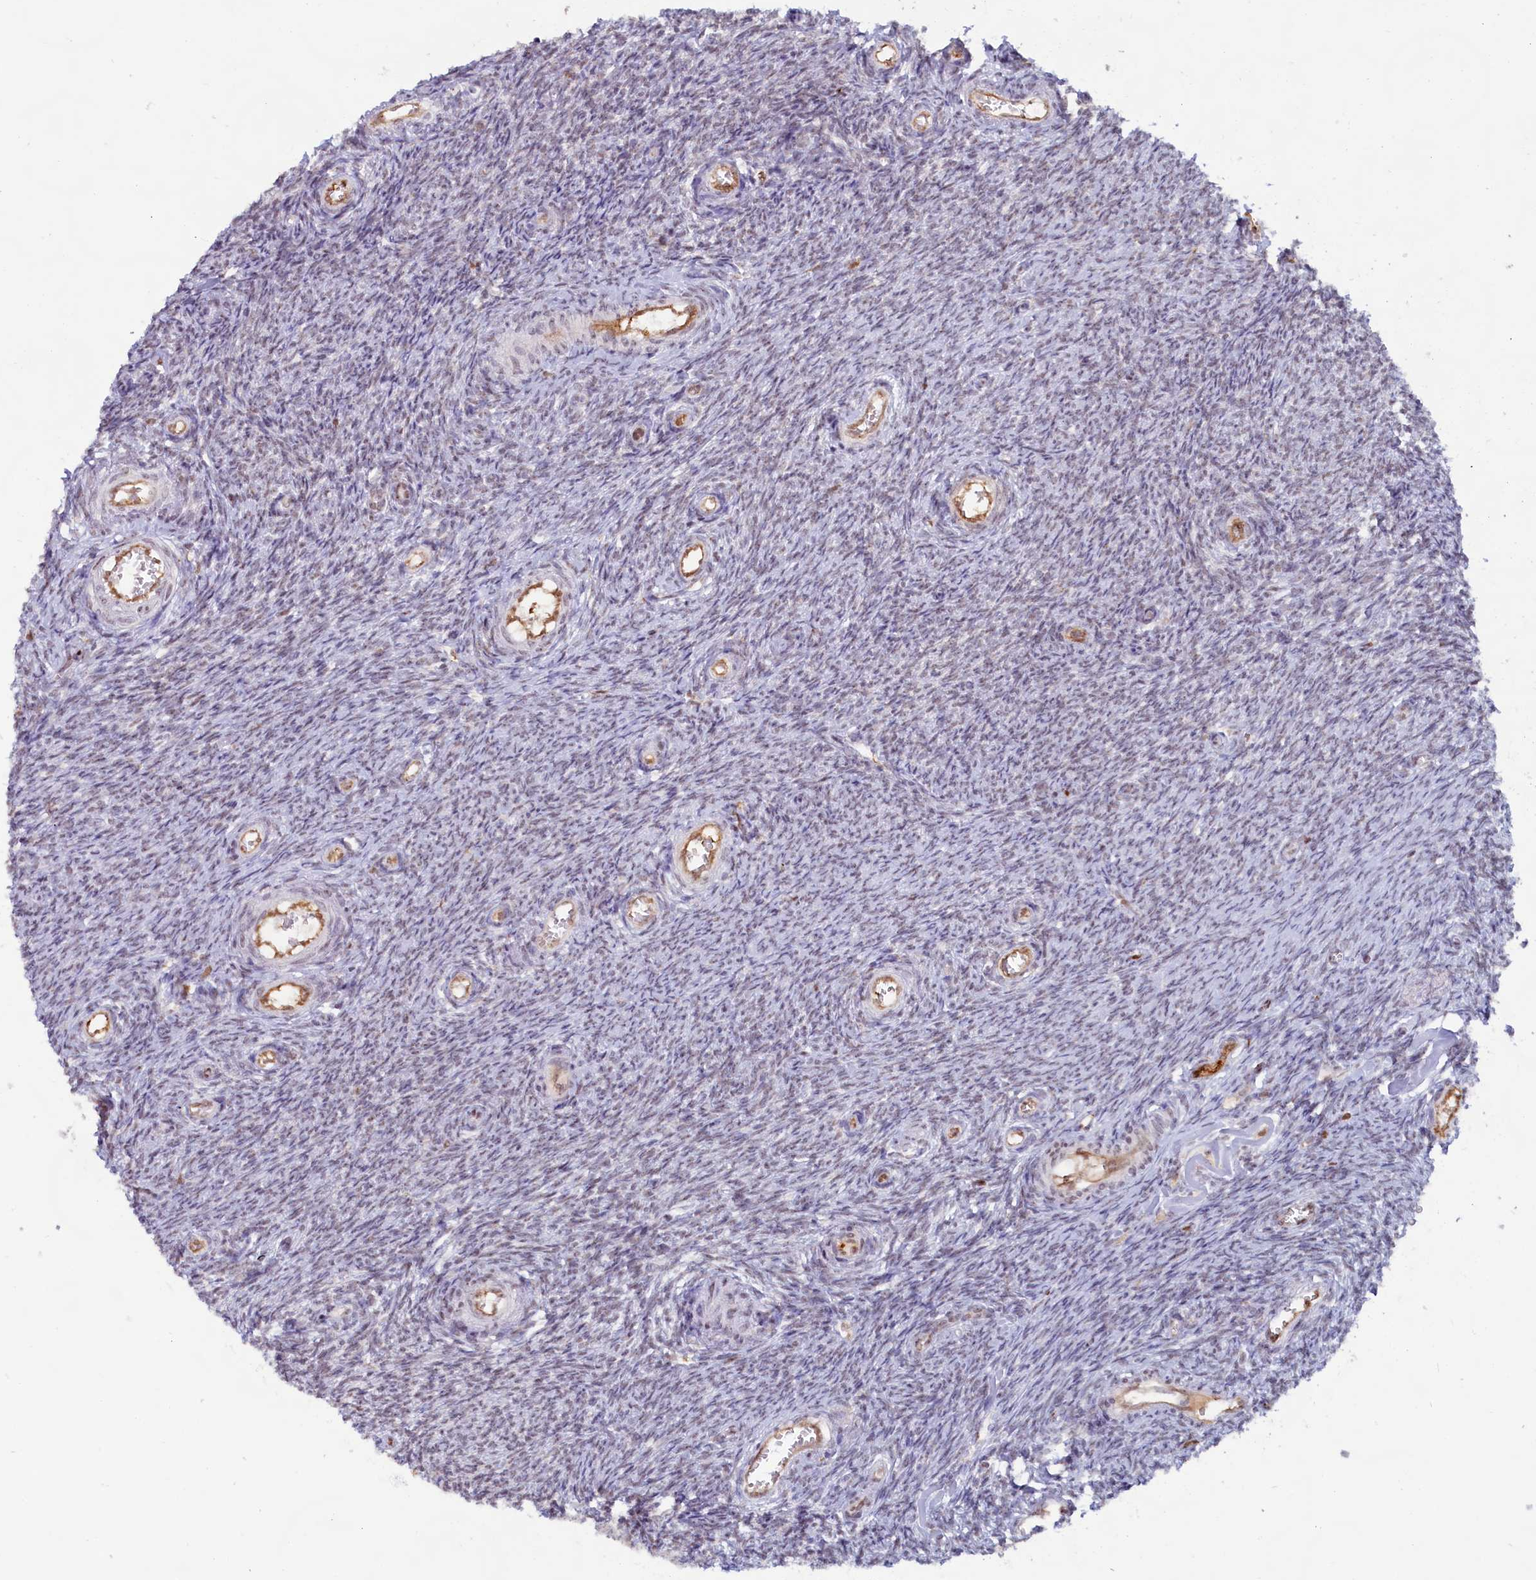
{"staining": {"intensity": "weak", "quantity": "<25%", "location": "nuclear"}, "tissue": "ovary", "cell_type": "Ovarian stroma cells", "image_type": "normal", "snomed": [{"axis": "morphology", "description": "Normal tissue, NOS"}, {"axis": "topography", "description": "Ovary"}], "caption": "Histopathology image shows no protein staining in ovarian stroma cells of unremarkable ovary.", "gene": "C1D", "patient": {"sex": "female", "age": 44}}